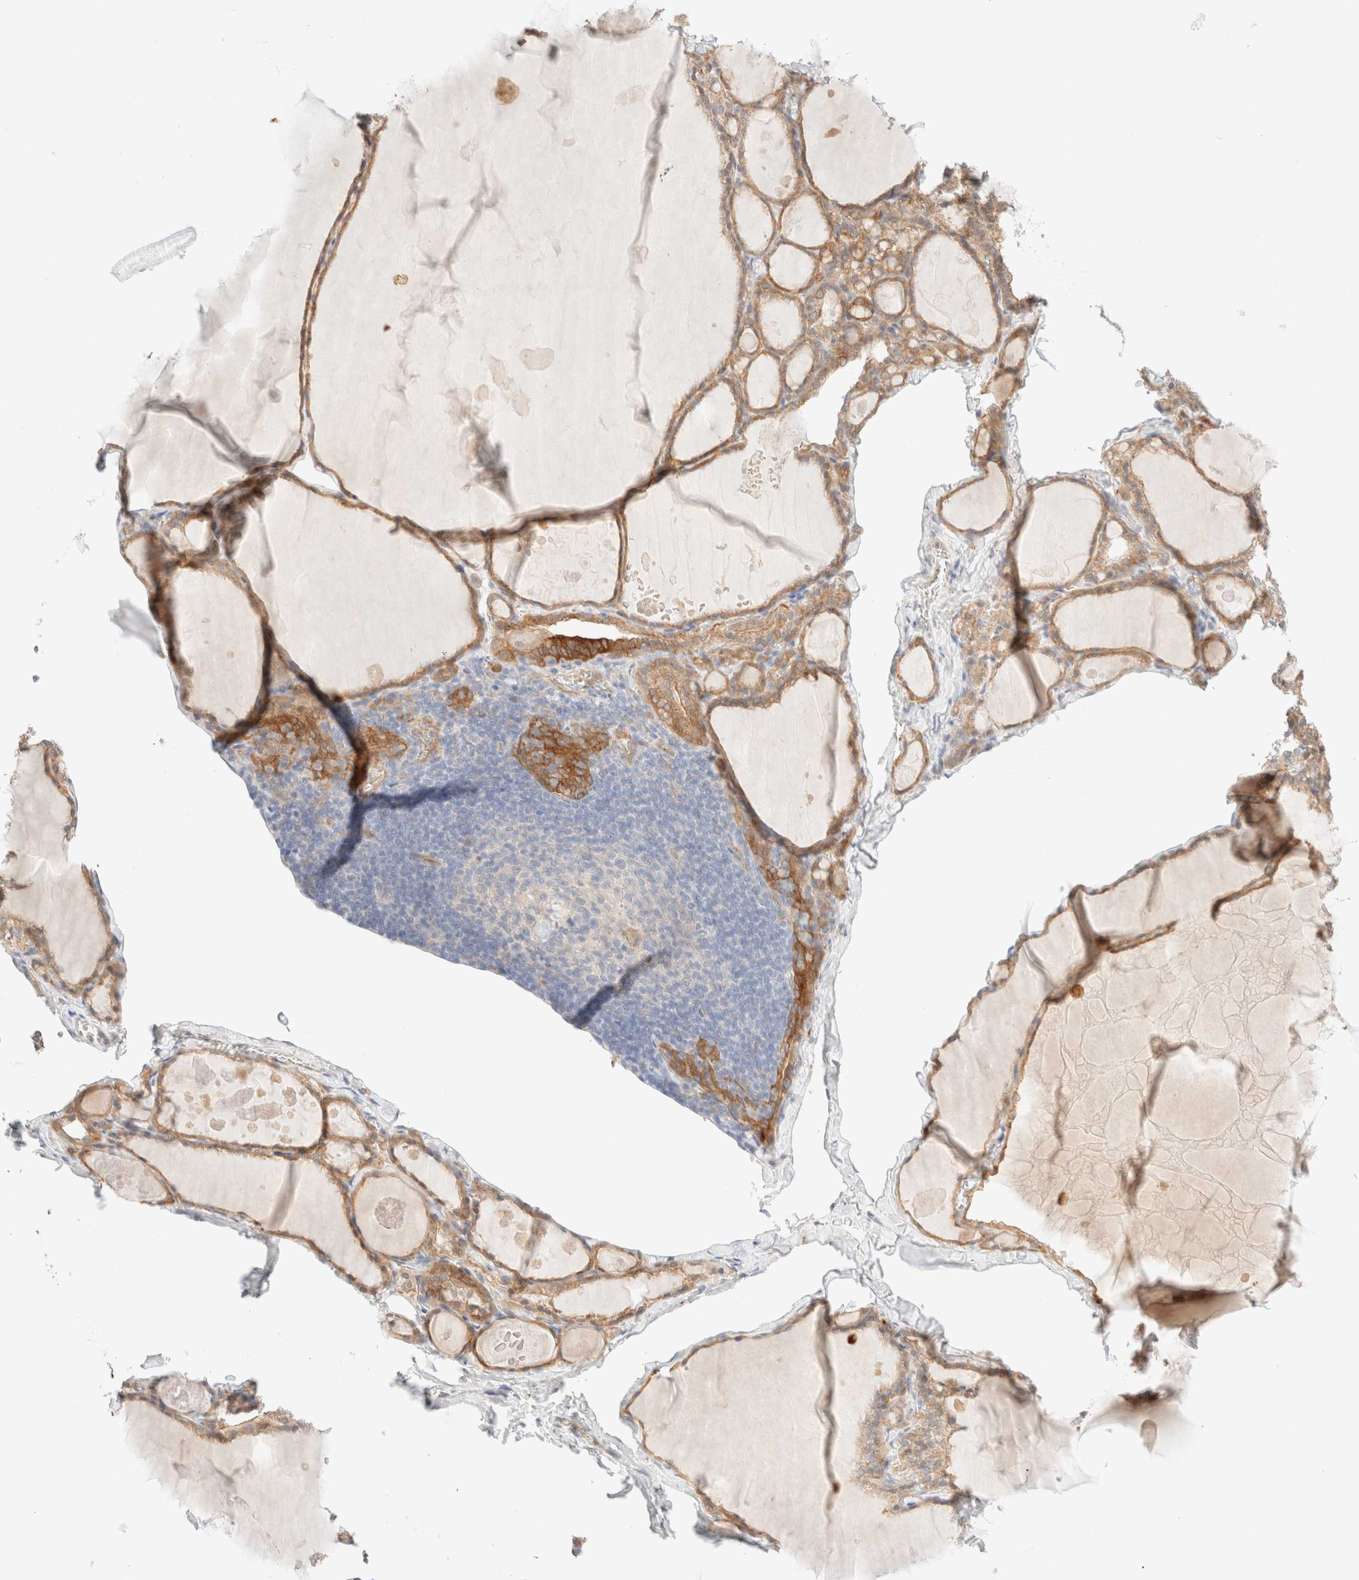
{"staining": {"intensity": "moderate", "quantity": ">75%", "location": "cytoplasmic/membranous"}, "tissue": "thyroid gland", "cell_type": "Glandular cells", "image_type": "normal", "snomed": [{"axis": "morphology", "description": "Normal tissue, NOS"}, {"axis": "topography", "description": "Thyroid gland"}], "caption": "Protein expression analysis of normal human thyroid gland reveals moderate cytoplasmic/membranous expression in approximately >75% of glandular cells. (DAB (3,3'-diaminobenzidine) IHC with brightfield microscopy, high magnification).", "gene": "NIBAN2", "patient": {"sex": "male", "age": 56}}